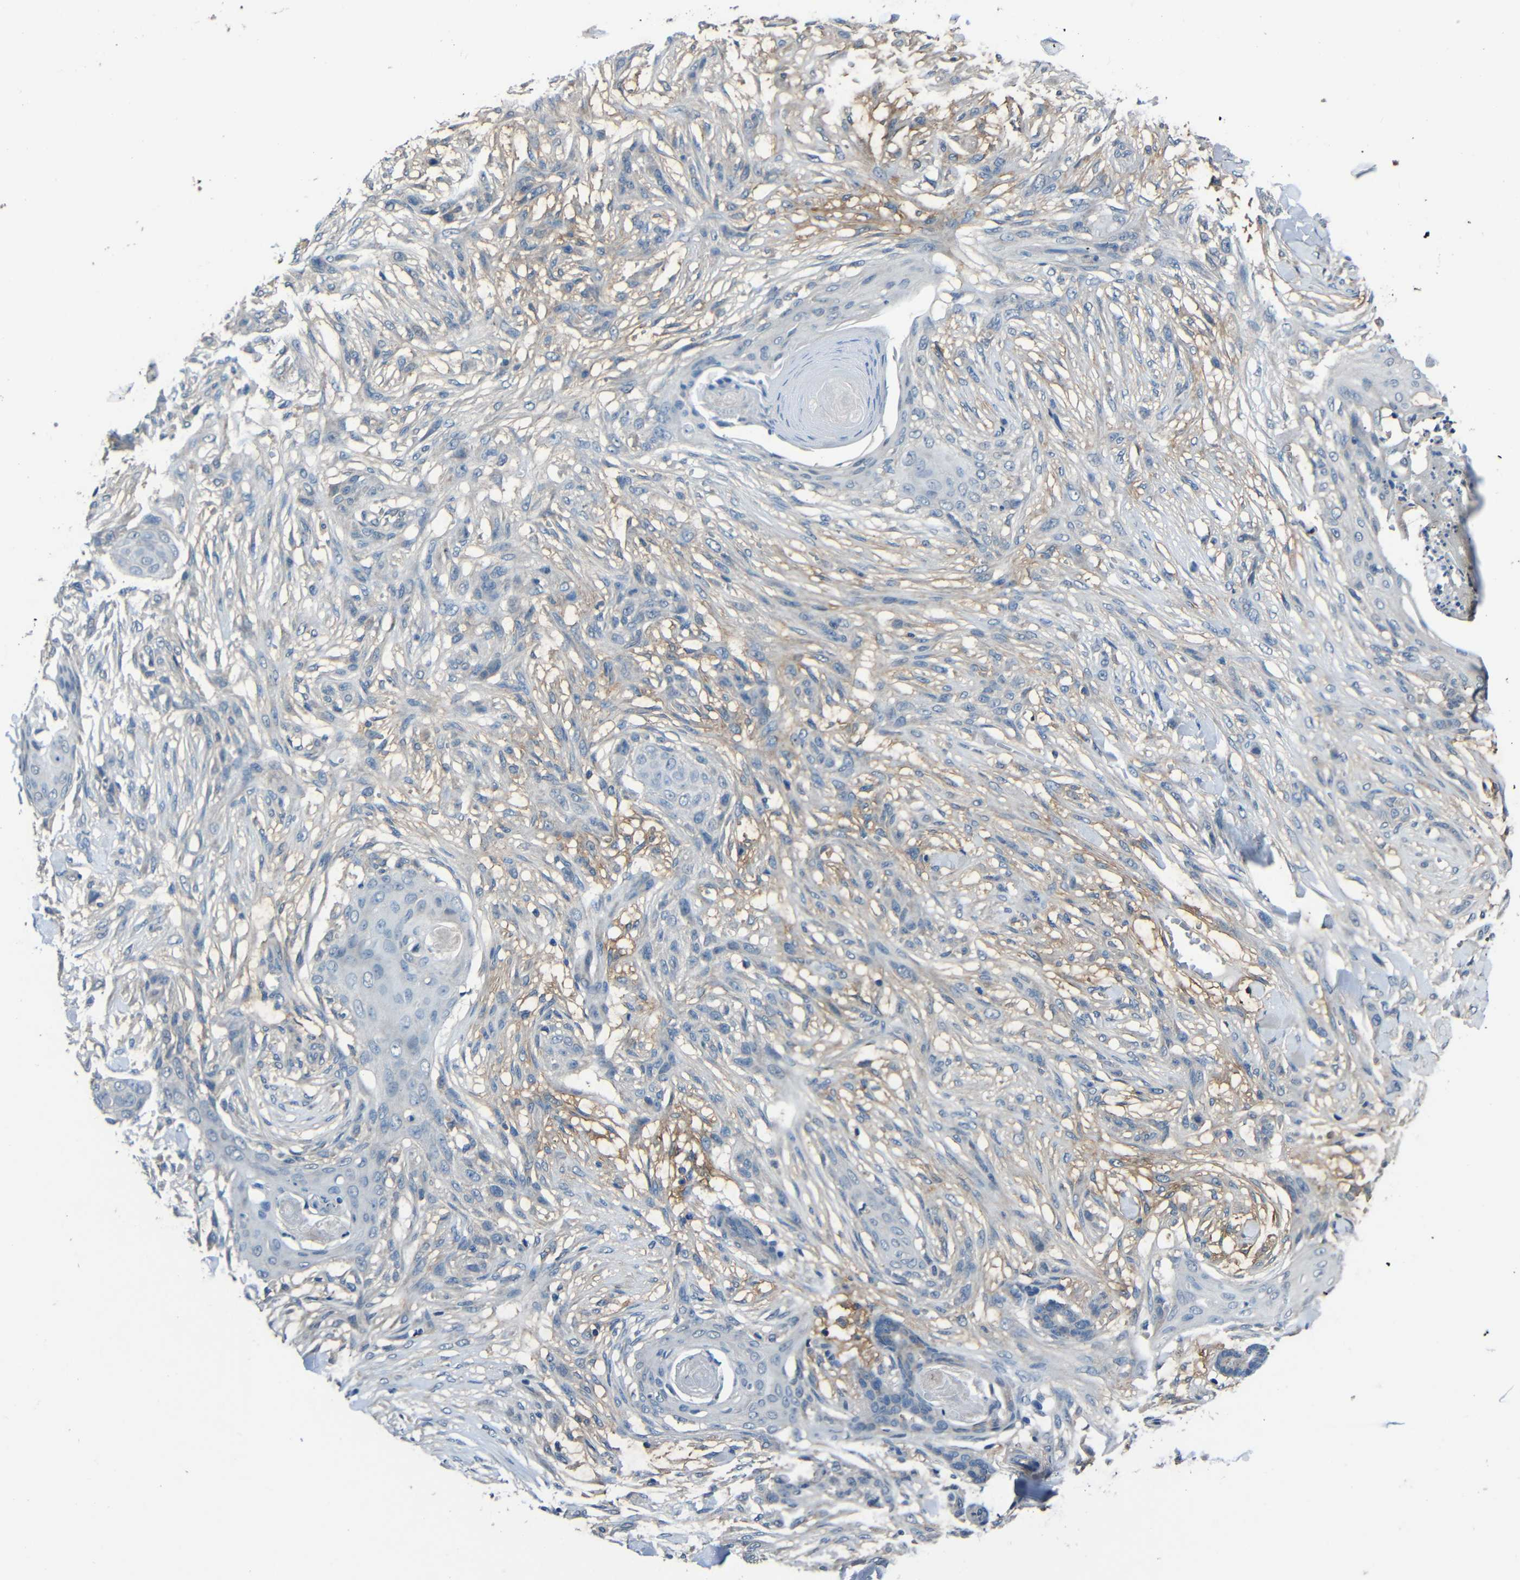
{"staining": {"intensity": "negative", "quantity": "none", "location": "none"}, "tissue": "skin cancer", "cell_type": "Tumor cells", "image_type": "cancer", "snomed": [{"axis": "morphology", "description": "Squamous cell carcinoma, NOS"}, {"axis": "topography", "description": "Skin"}], "caption": "The histopathology image exhibits no significant staining in tumor cells of squamous cell carcinoma (skin).", "gene": "SLA", "patient": {"sex": "female", "age": 59}}